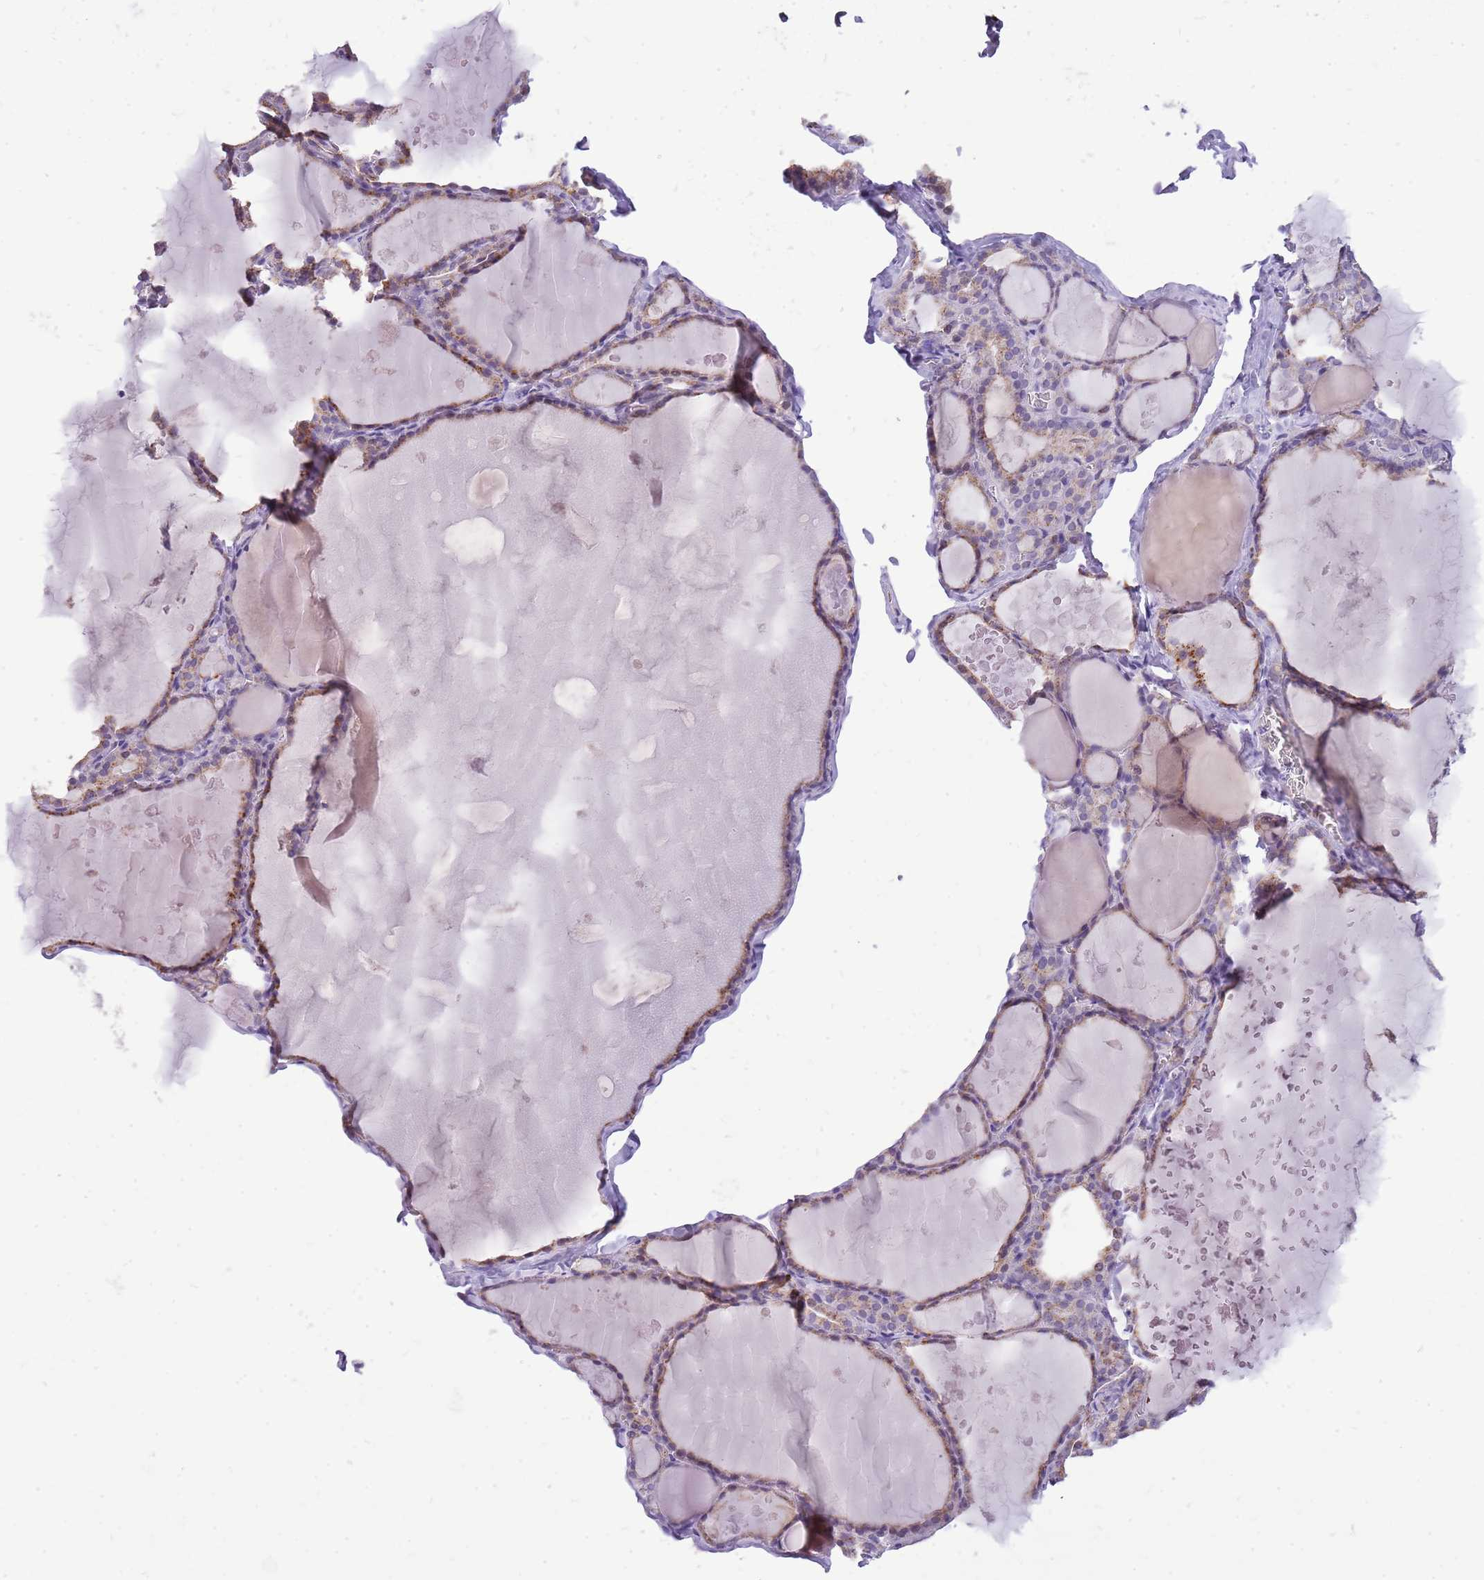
{"staining": {"intensity": "moderate", "quantity": "25%-75%", "location": "cytoplasmic/membranous"}, "tissue": "thyroid gland", "cell_type": "Glandular cells", "image_type": "normal", "snomed": [{"axis": "morphology", "description": "Normal tissue, NOS"}, {"axis": "topography", "description": "Thyroid gland"}], "caption": "A medium amount of moderate cytoplasmic/membranous positivity is present in approximately 25%-75% of glandular cells in unremarkable thyroid gland.", "gene": "PCNX1", "patient": {"sex": "male", "age": 56}}